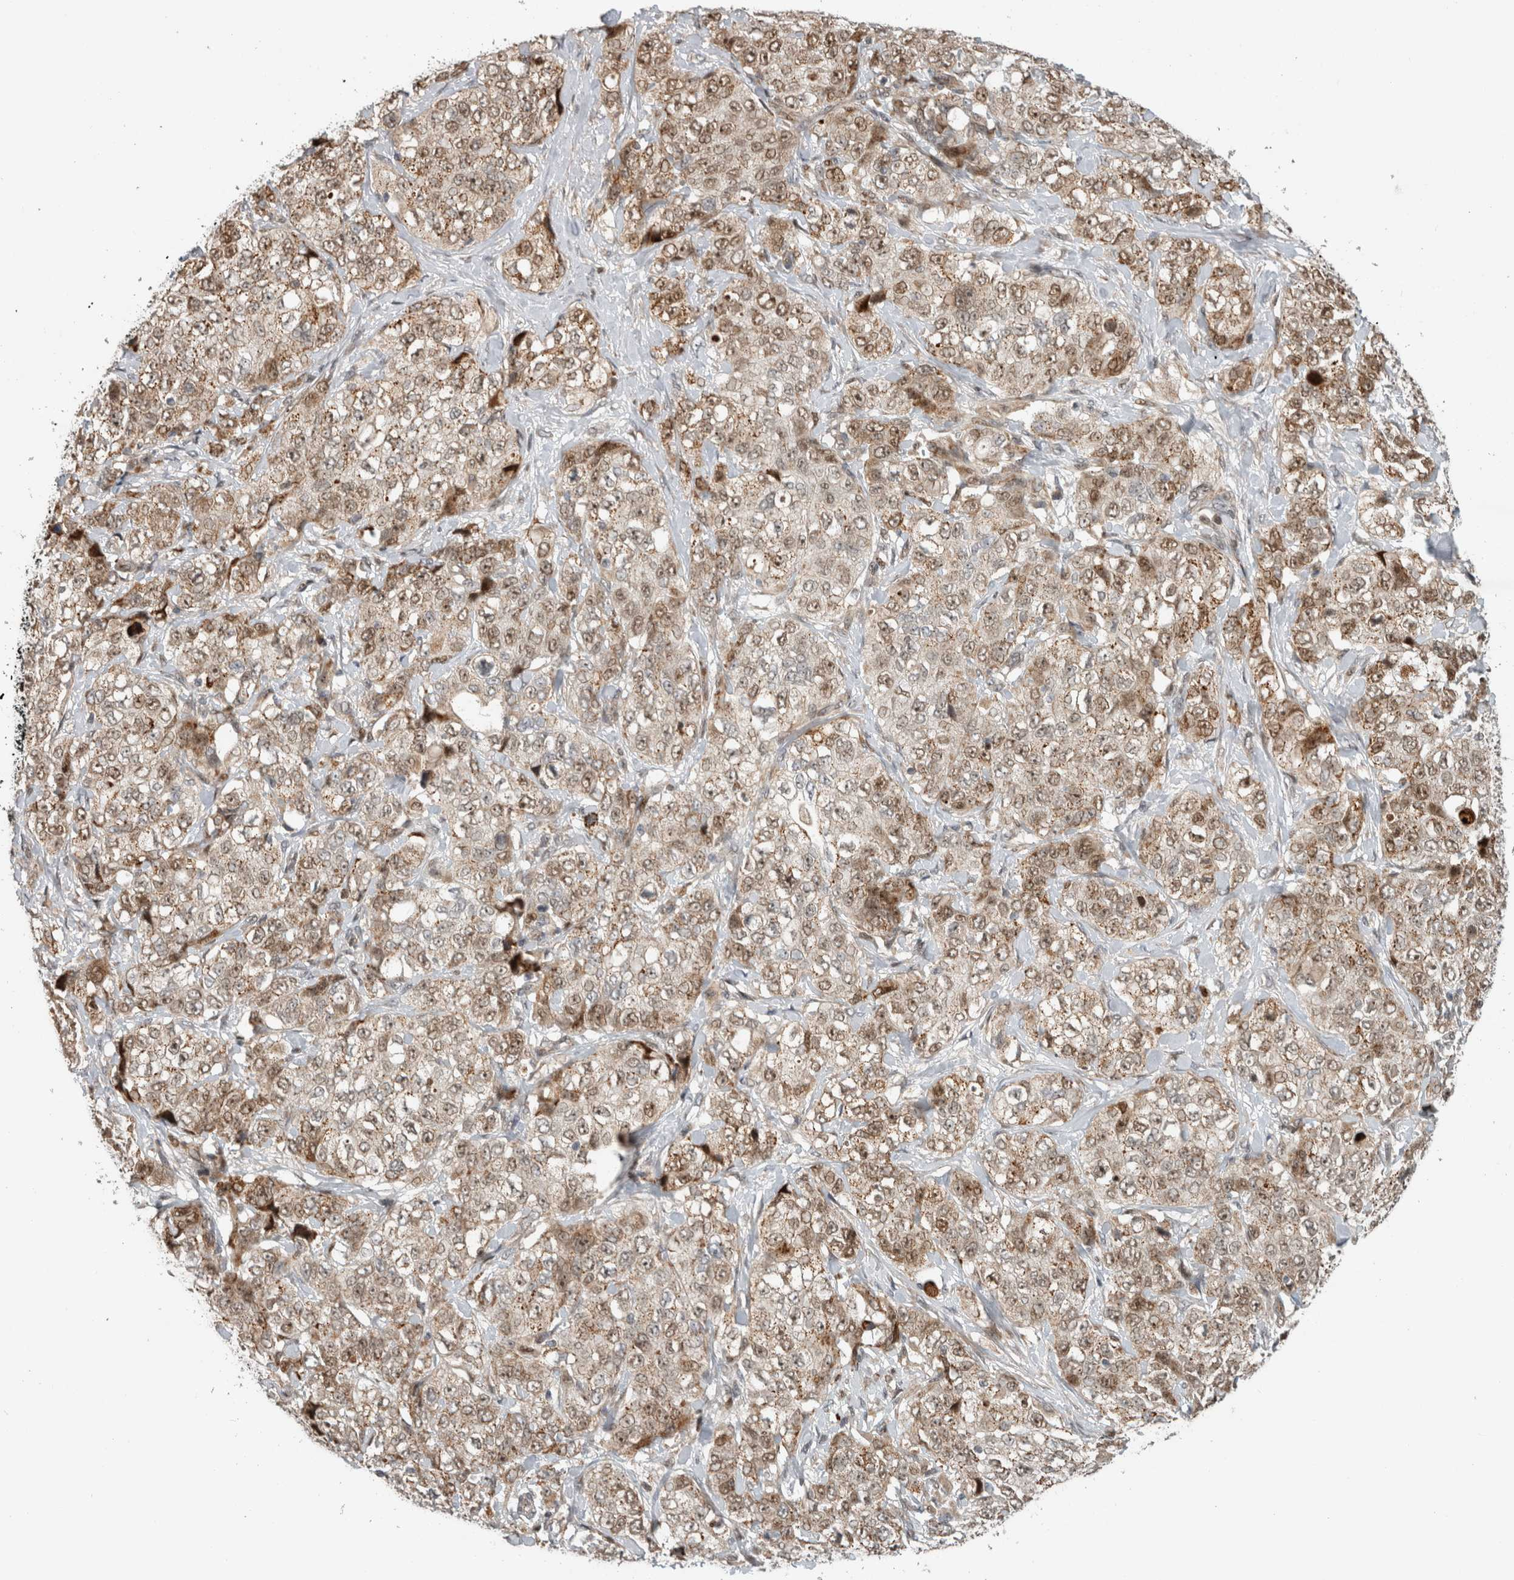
{"staining": {"intensity": "moderate", "quantity": ">75%", "location": "cytoplasmic/membranous,nuclear"}, "tissue": "stomach cancer", "cell_type": "Tumor cells", "image_type": "cancer", "snomed": [{"axis": "morphology", "description": "Adenocarcinoma, NOS"}, {"axis": "topography", "description": "Stomach"}], "caption": "Moderate cytoplasmic/membranous and nuclear staining is appreciated in about >75% of tumor cells in adenocarcinoma (stomach).", "gene": "INSRR", "patient": {"sex": "male", "age": 48}}